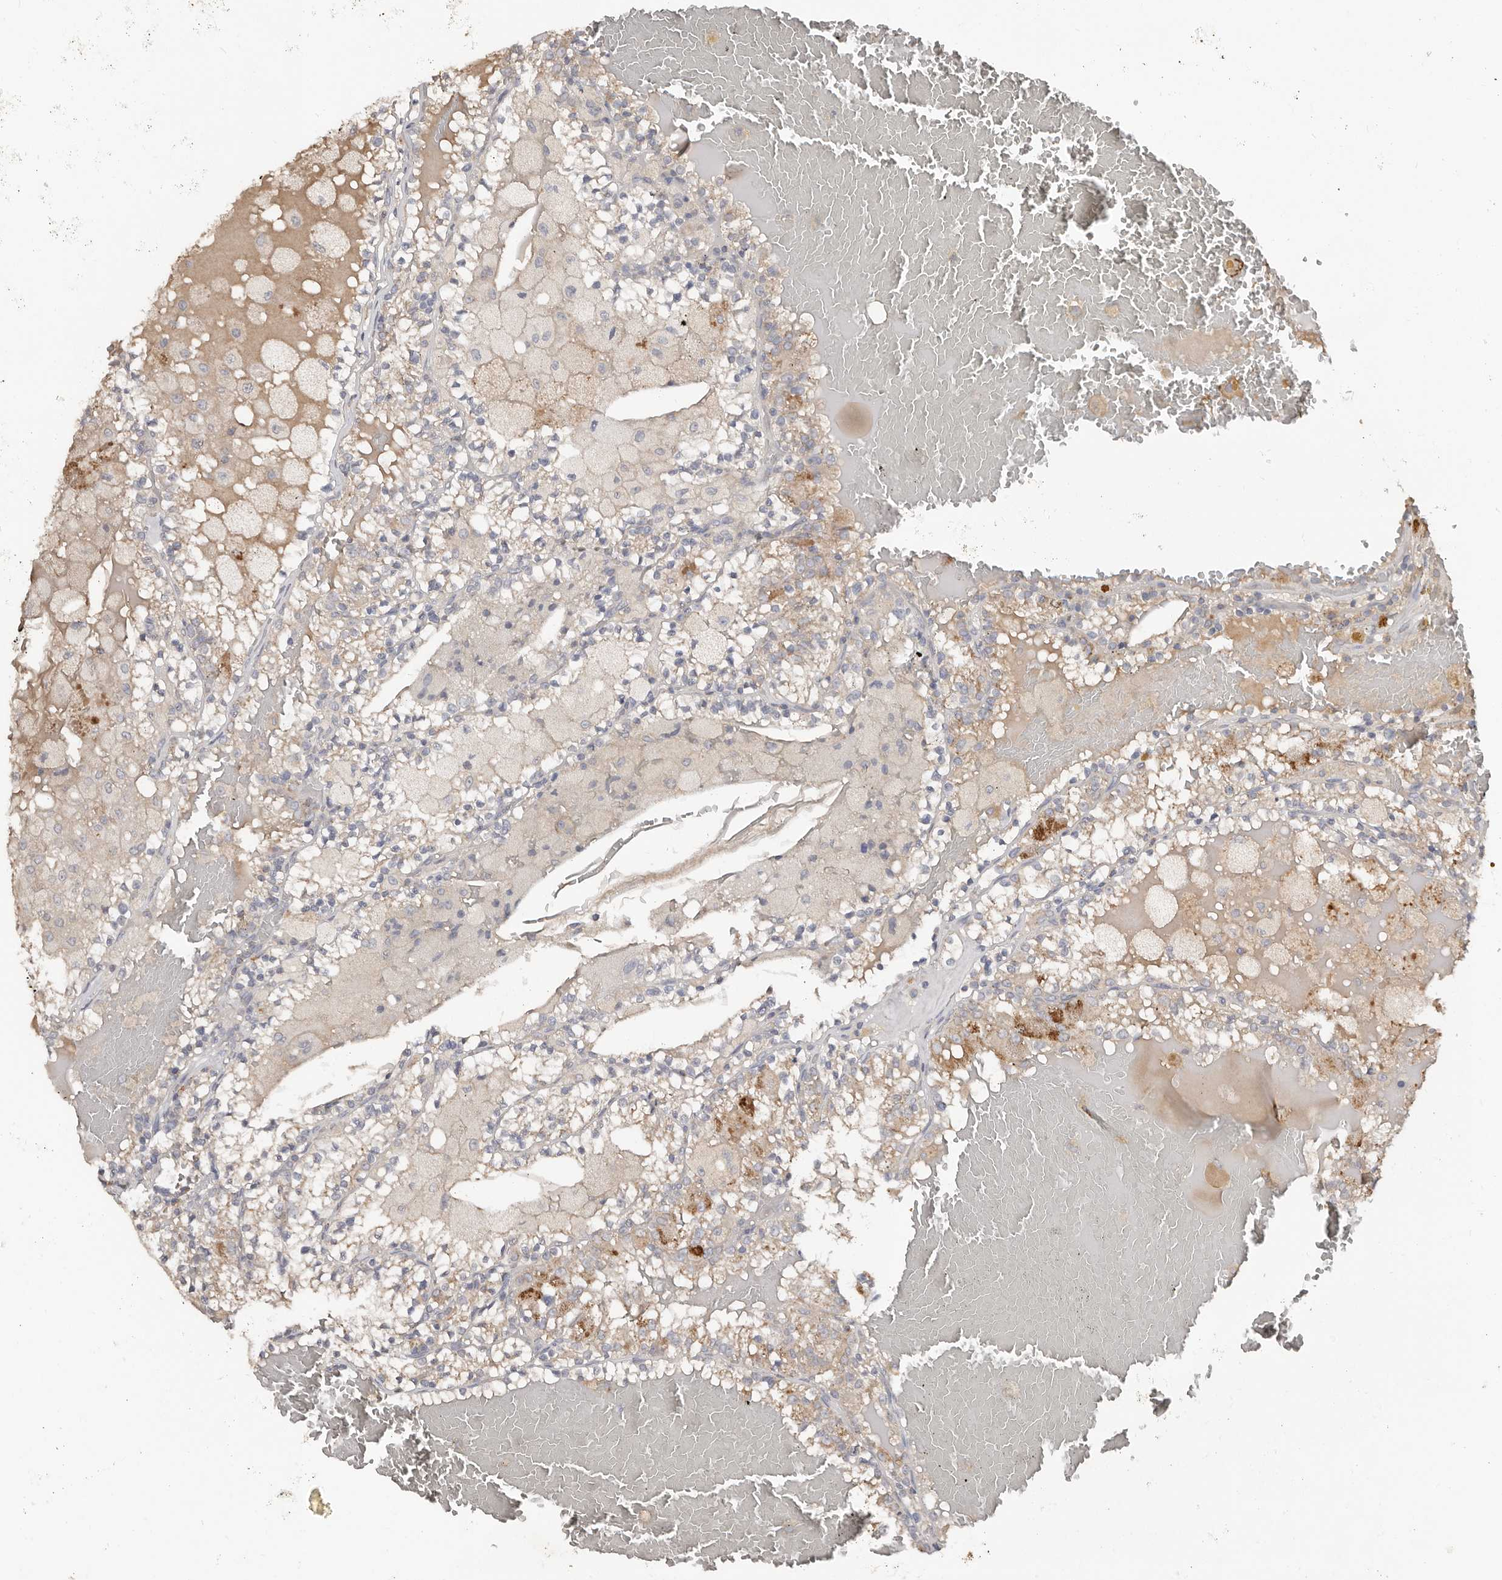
{"staining": {"intensity": "weak", "quantity": "25%-75%", "location": "cytoplasmic/membranous"}, "tissue": "renal cancer", "cell_type": "Tumor cells", "image_type": "cancer", "snomed": [{"axis": "morphology", "description": "Adenocarcinoma, NOS"}, {"axis": "topography", "description": "Kidney"}], "caption": "Protein staining reveals weak cytoplasmic/membranous expression in approximately 25%-75% of tumor cells in adenocarcinoma (renal). The protein is stained brown, and the nuclei are stained in blue (DAB IHC with brightfield microscopy, high magnification).", "gene": "SLC39A2", "patient": {"sex": "female", "age": 56}}